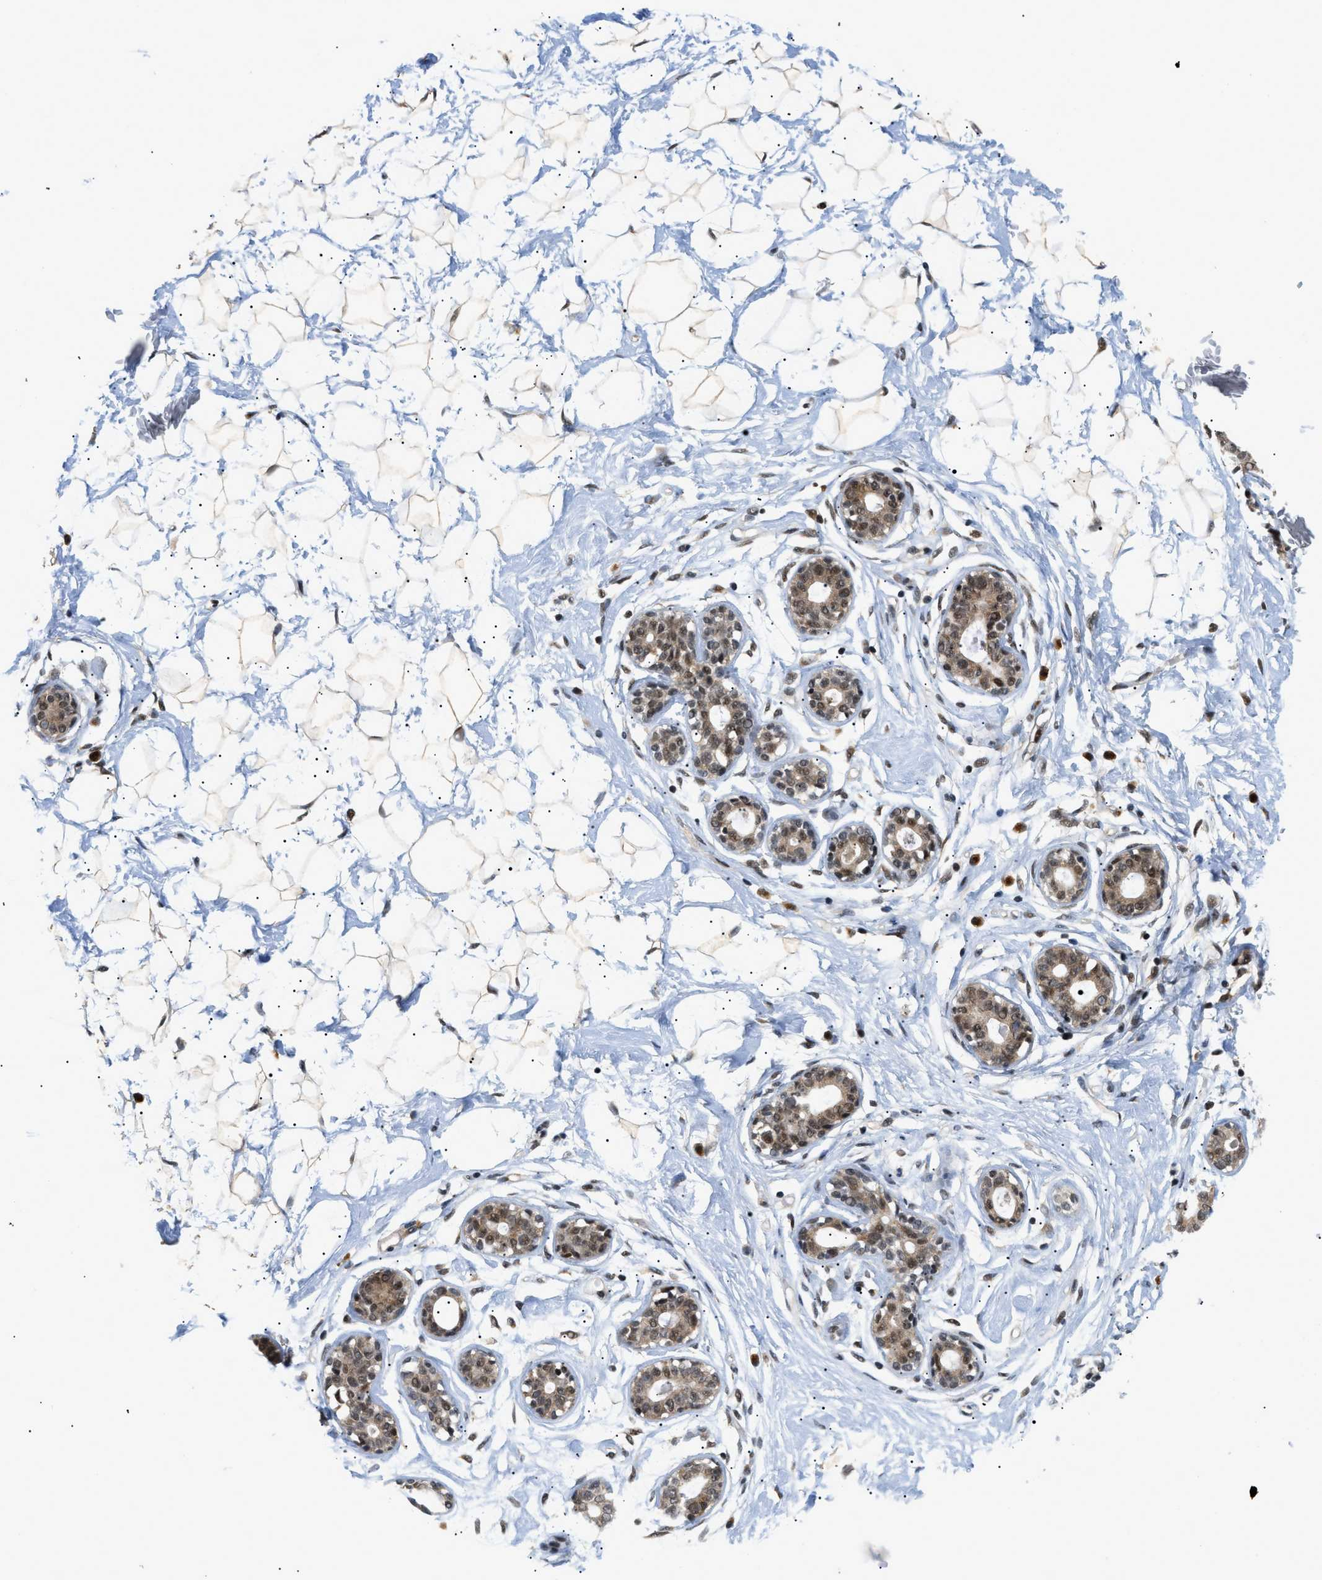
{"staining": {"intensity": "weak", "quantity": ">75%", "location": "cytoplasmic/membranous"}, "tissue": "breast", "cell_type": "Adipocytes", "image_type": "normal", "snomed": [{"axis": "morphology", "description": "Normal tissue, NOS"}, {"axis": "topography", "description": "Breast"}], "caption": "Benign breast was stained to show a protein in brown. There is low levels of weak cytoplasmic/membranous positivity in about >75% of adipocytes.", "gene": "ZBTB11", "patient": {"sex": "female", "age": 23}}